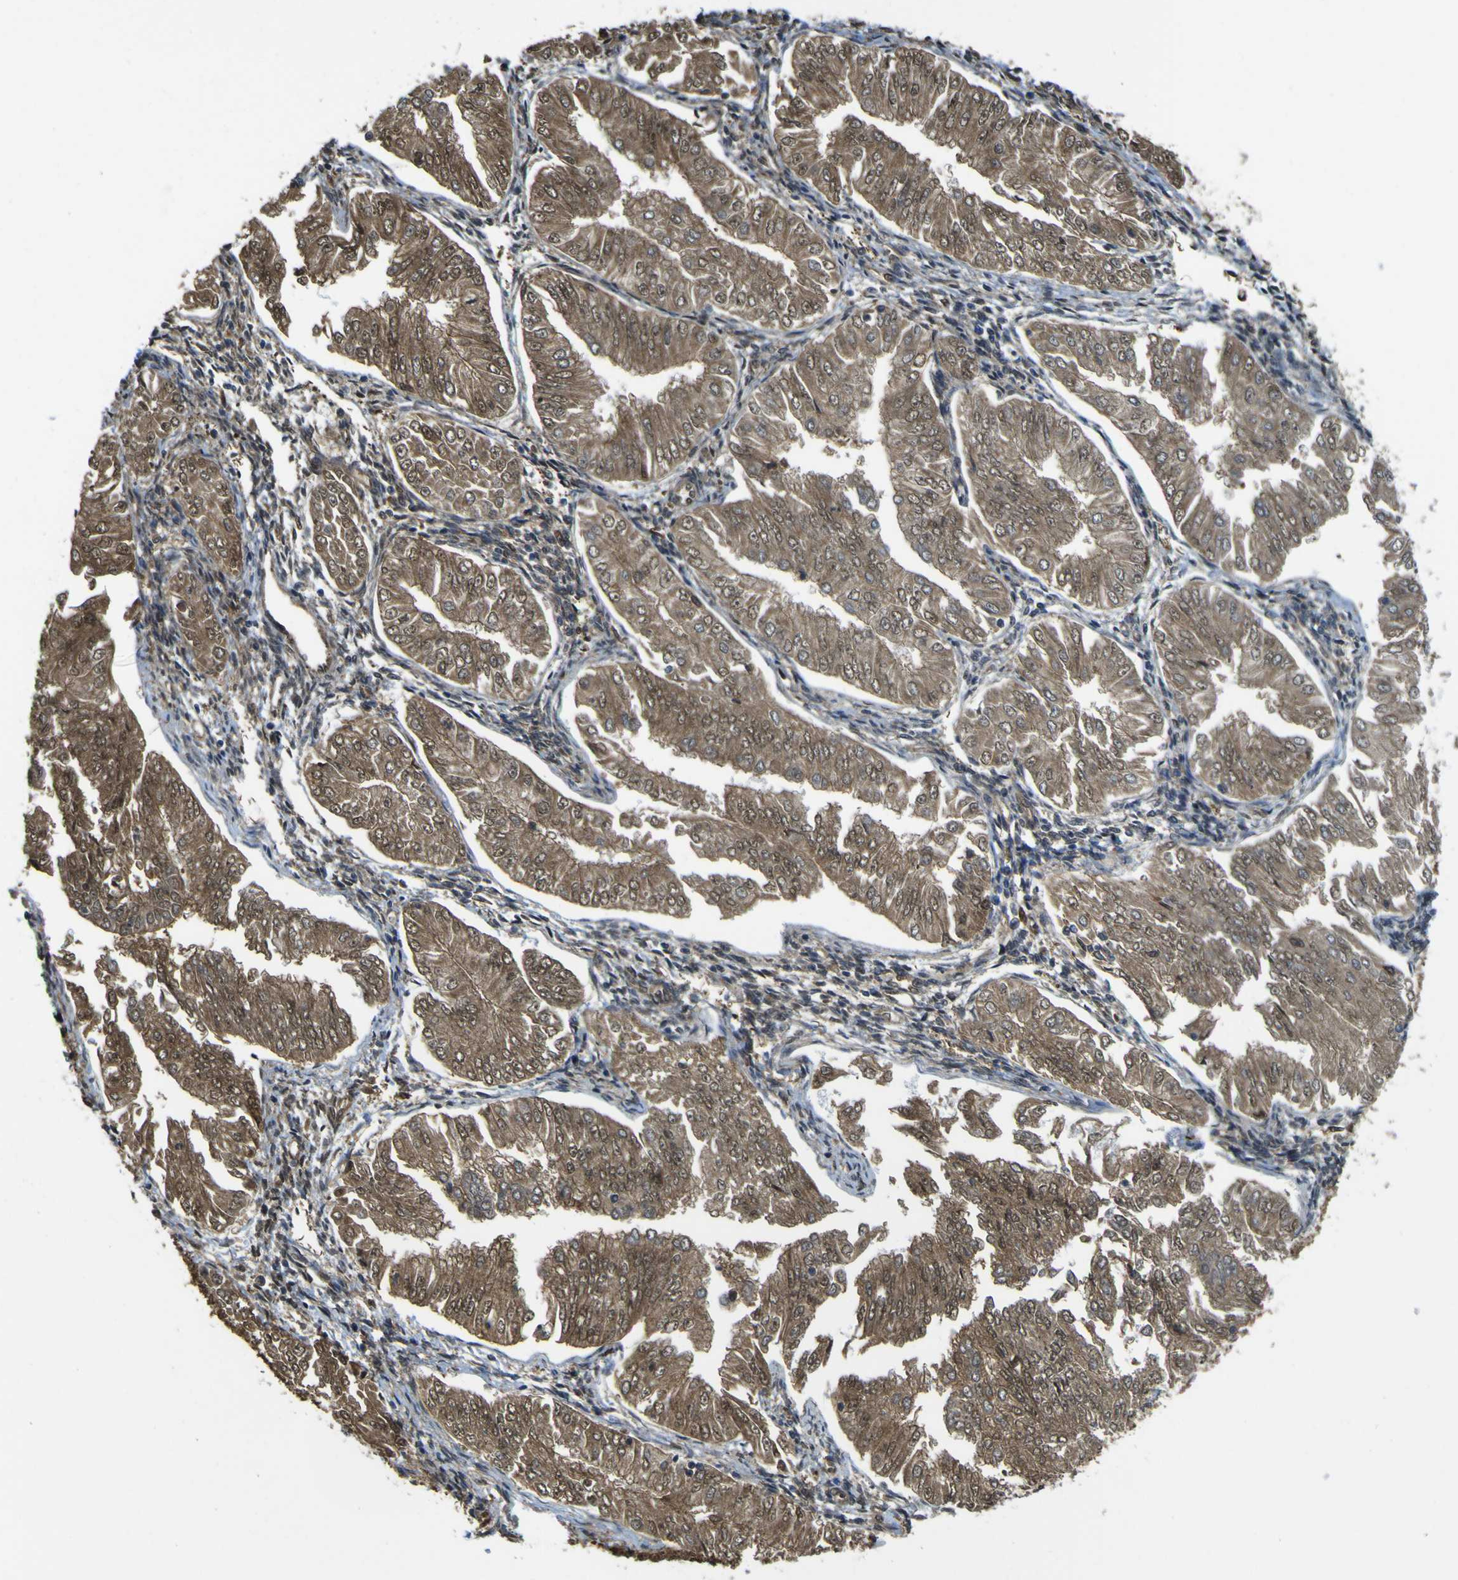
{"staining": {"intensity": "moderate", "quantity": ">75%", "location": "cytoplasmic/membranous"}, "tissue": "endometrial cancer", "cell_type": "Tumor cells", "image_type": "cancer", "snomed": [{"axis": "morphology", "description": "Adenocarcinoma, NOS"}, {"axis": "topography", "description": "Endometrium"}], "caption": "Protein expression analysis of human adenocarcinoma (endometrial) reveals moderate cytoplasmic/membranous positivity in about >75% of tumor cells. (brown staining indicates protein expression, while blue staining denotes nuclei).", "gene": "YWHAG", "patient": {"sex": "female", "age": 53}}